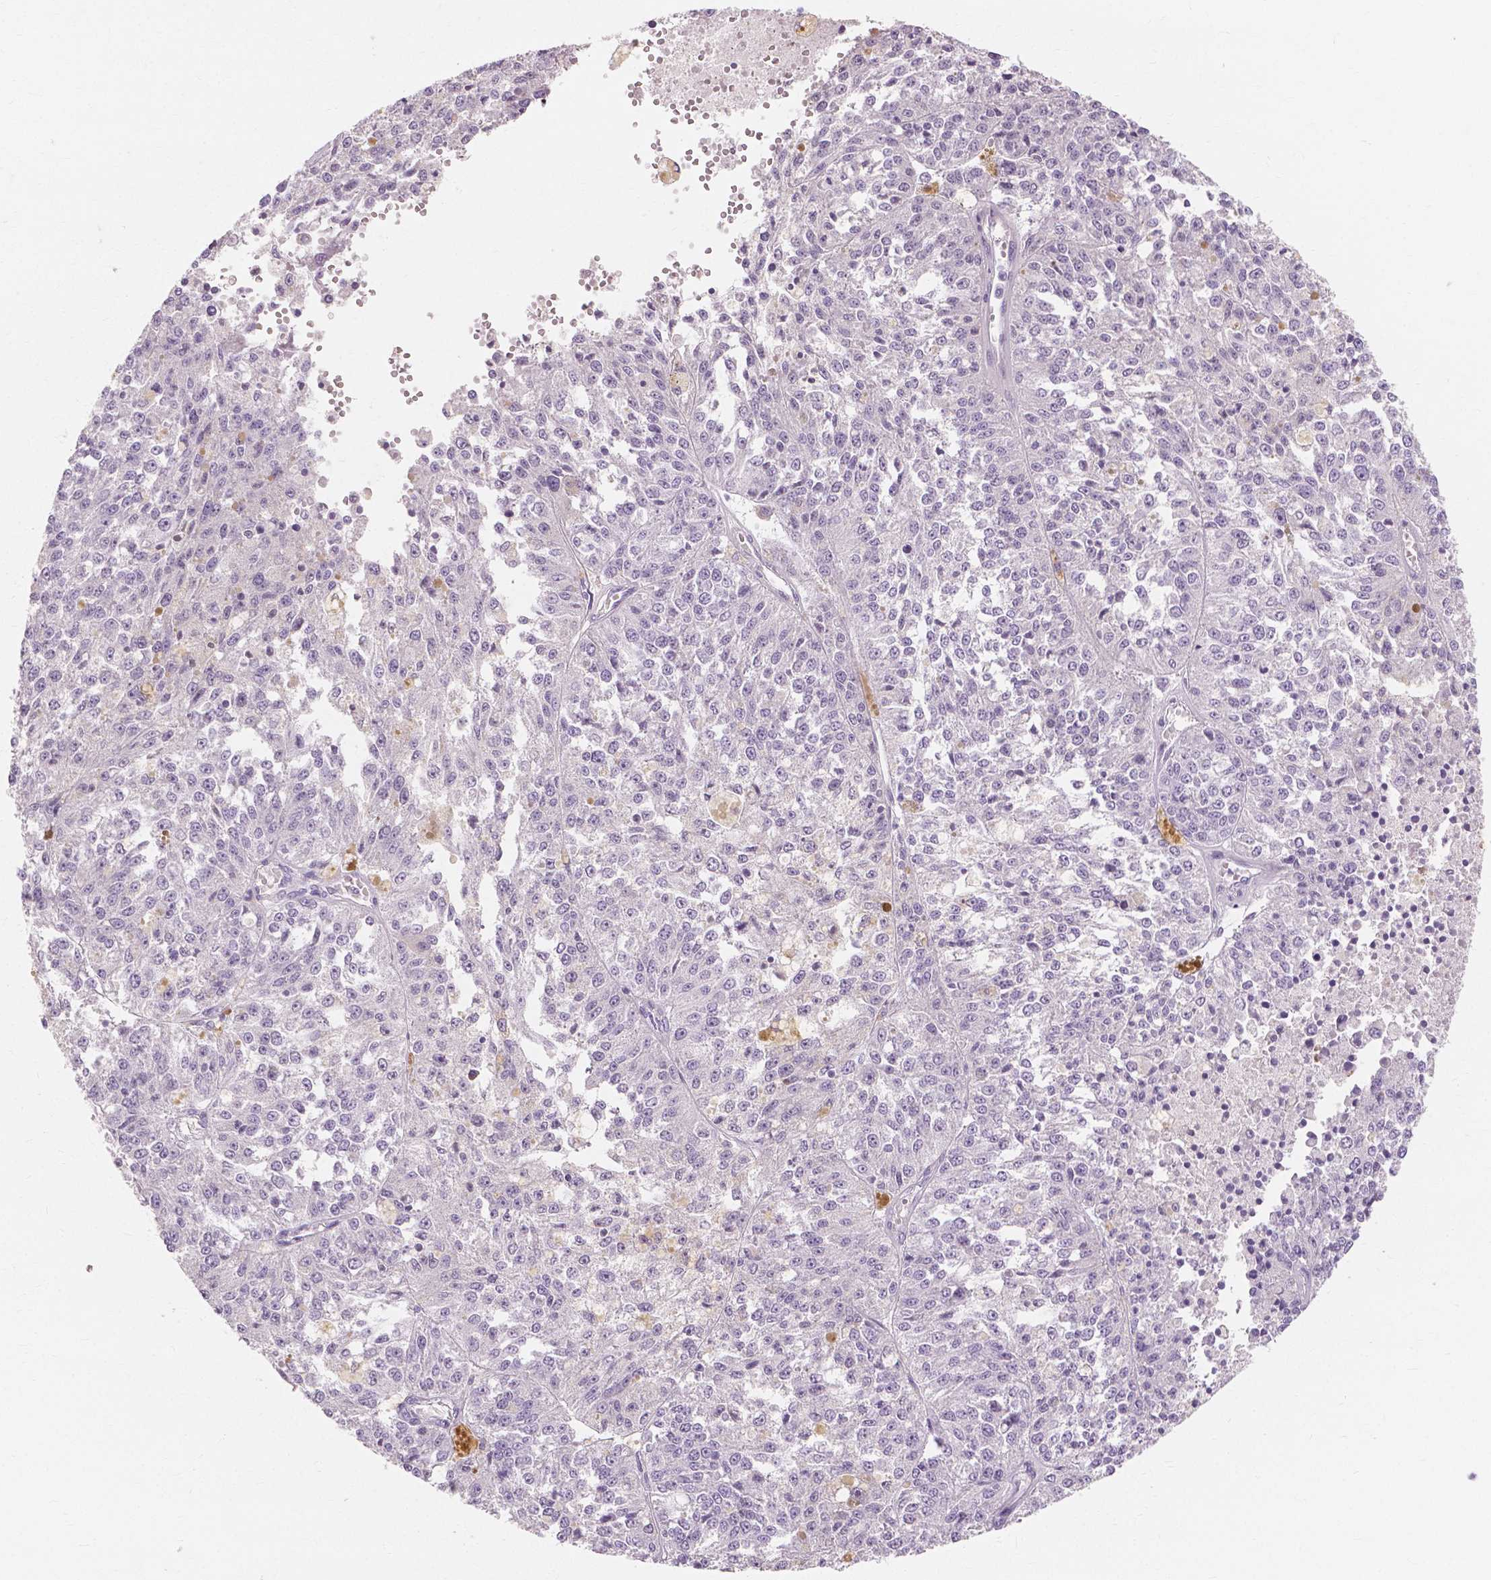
{"staining": {"intensity": "negative", "quantity": "none", "location": "none"}, "tissue": "melanoma", "cell_type": "Tumor cells", "image_type": "cancer", "snomed": [{"axis": "morphology", "description": "Malignant melanoma, Metastatic site"}, {"axis": "topography", "description": "Lymph node"}], "caption": "The micrograph demonstrates no staining of tumor cells in malignant melanoma (metastatic site).", "gene": "MUC12", "patient": {"sex": "female", "age": 64}}